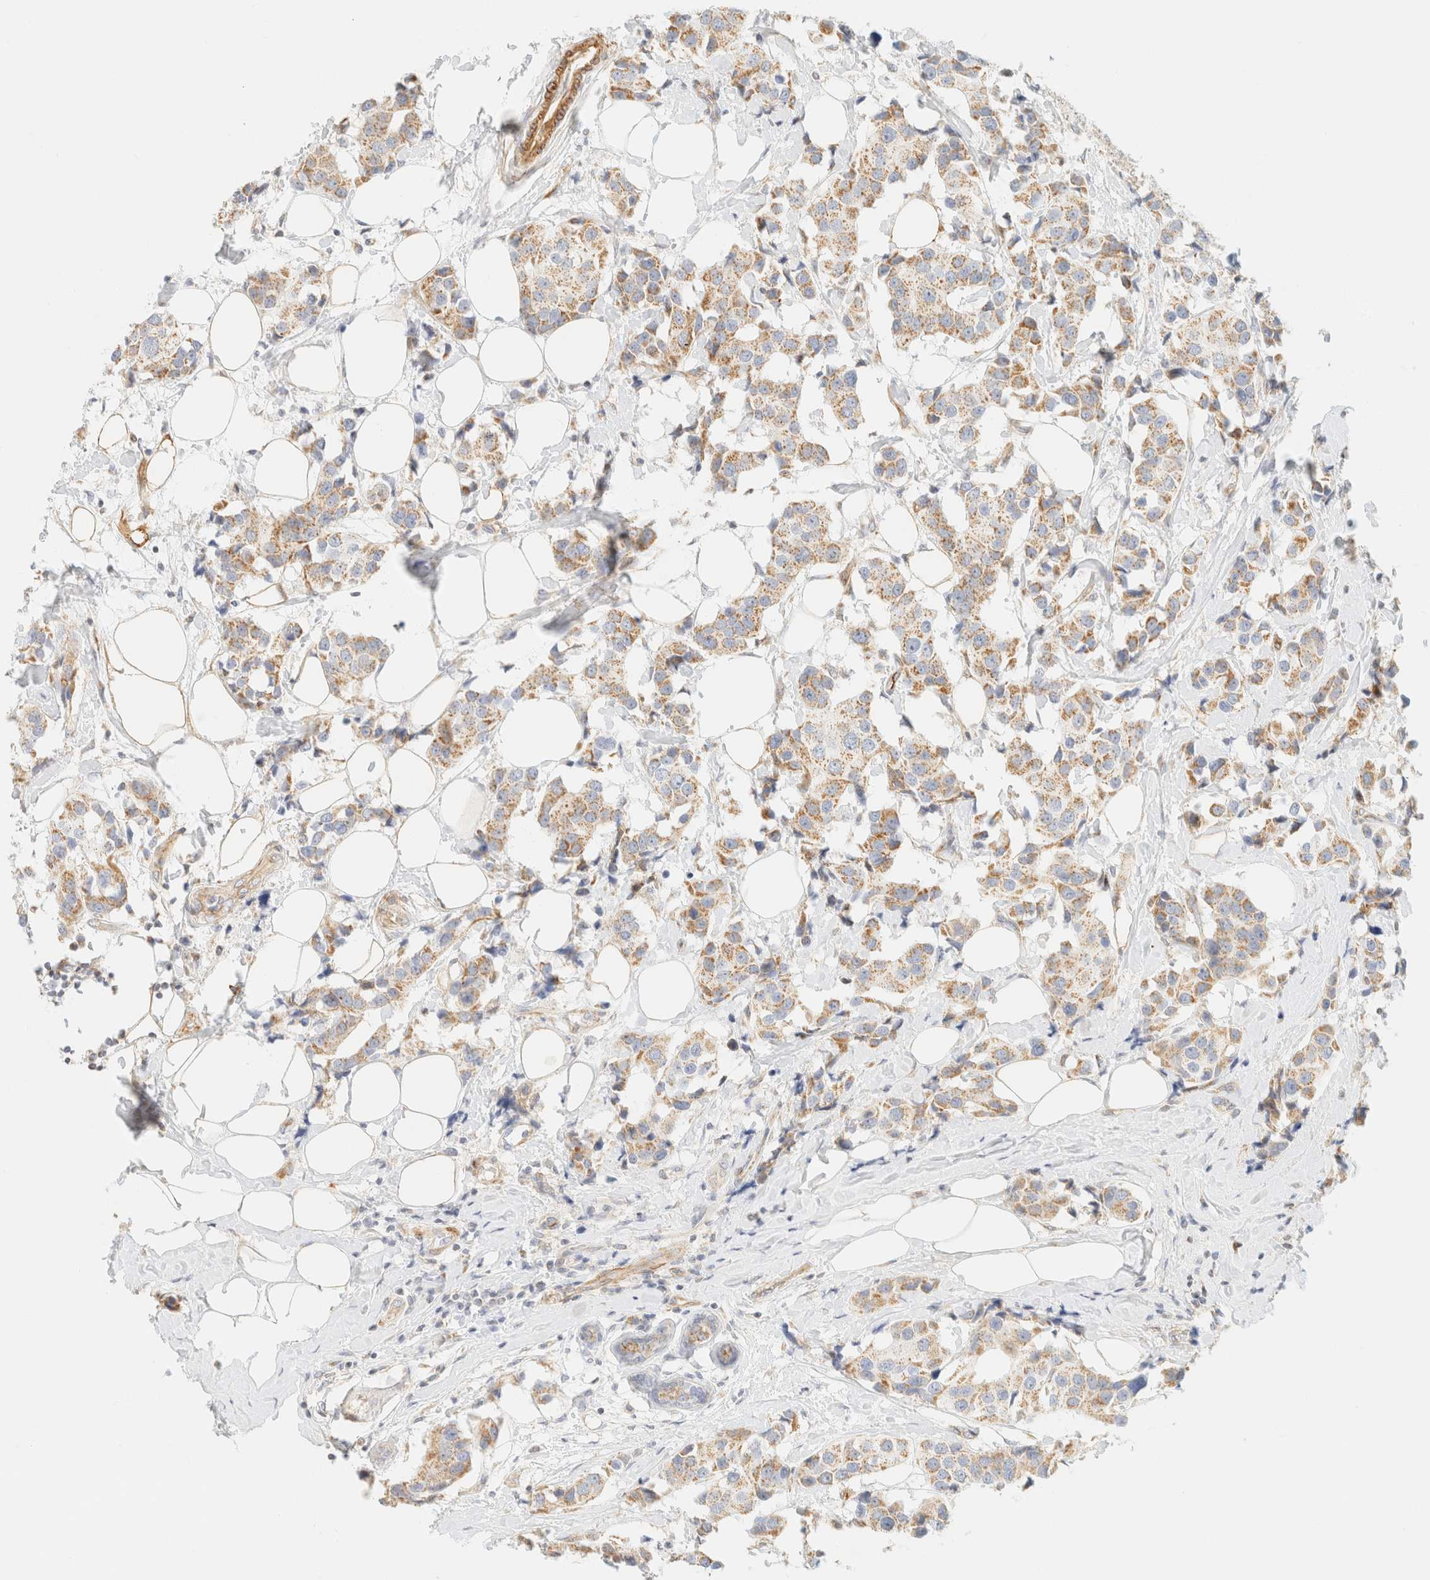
{"staining": {"intensity": "moderate", "quantity": ">75%", "location": "cytoplasmic/membranous"}, "tissue": "breast cancer", "cell_type": "Tumor cells", "image_type": "cancer", "snomed": [{"axis": "morphology", "description": "Normal tissue, NOS"}, {"axis": "morphology", "description": "Duct carcinoma"}, {"axis": "topography", "description": "Breast"}], "caption": "Moderate cytoplasmic/membranous protein positivity is present in about >75% of tumor cells in breast cancer (infiltrating ductal carcinoma).", "gene": "MRM3", "patient": {"sex": "female", "age": 39}}